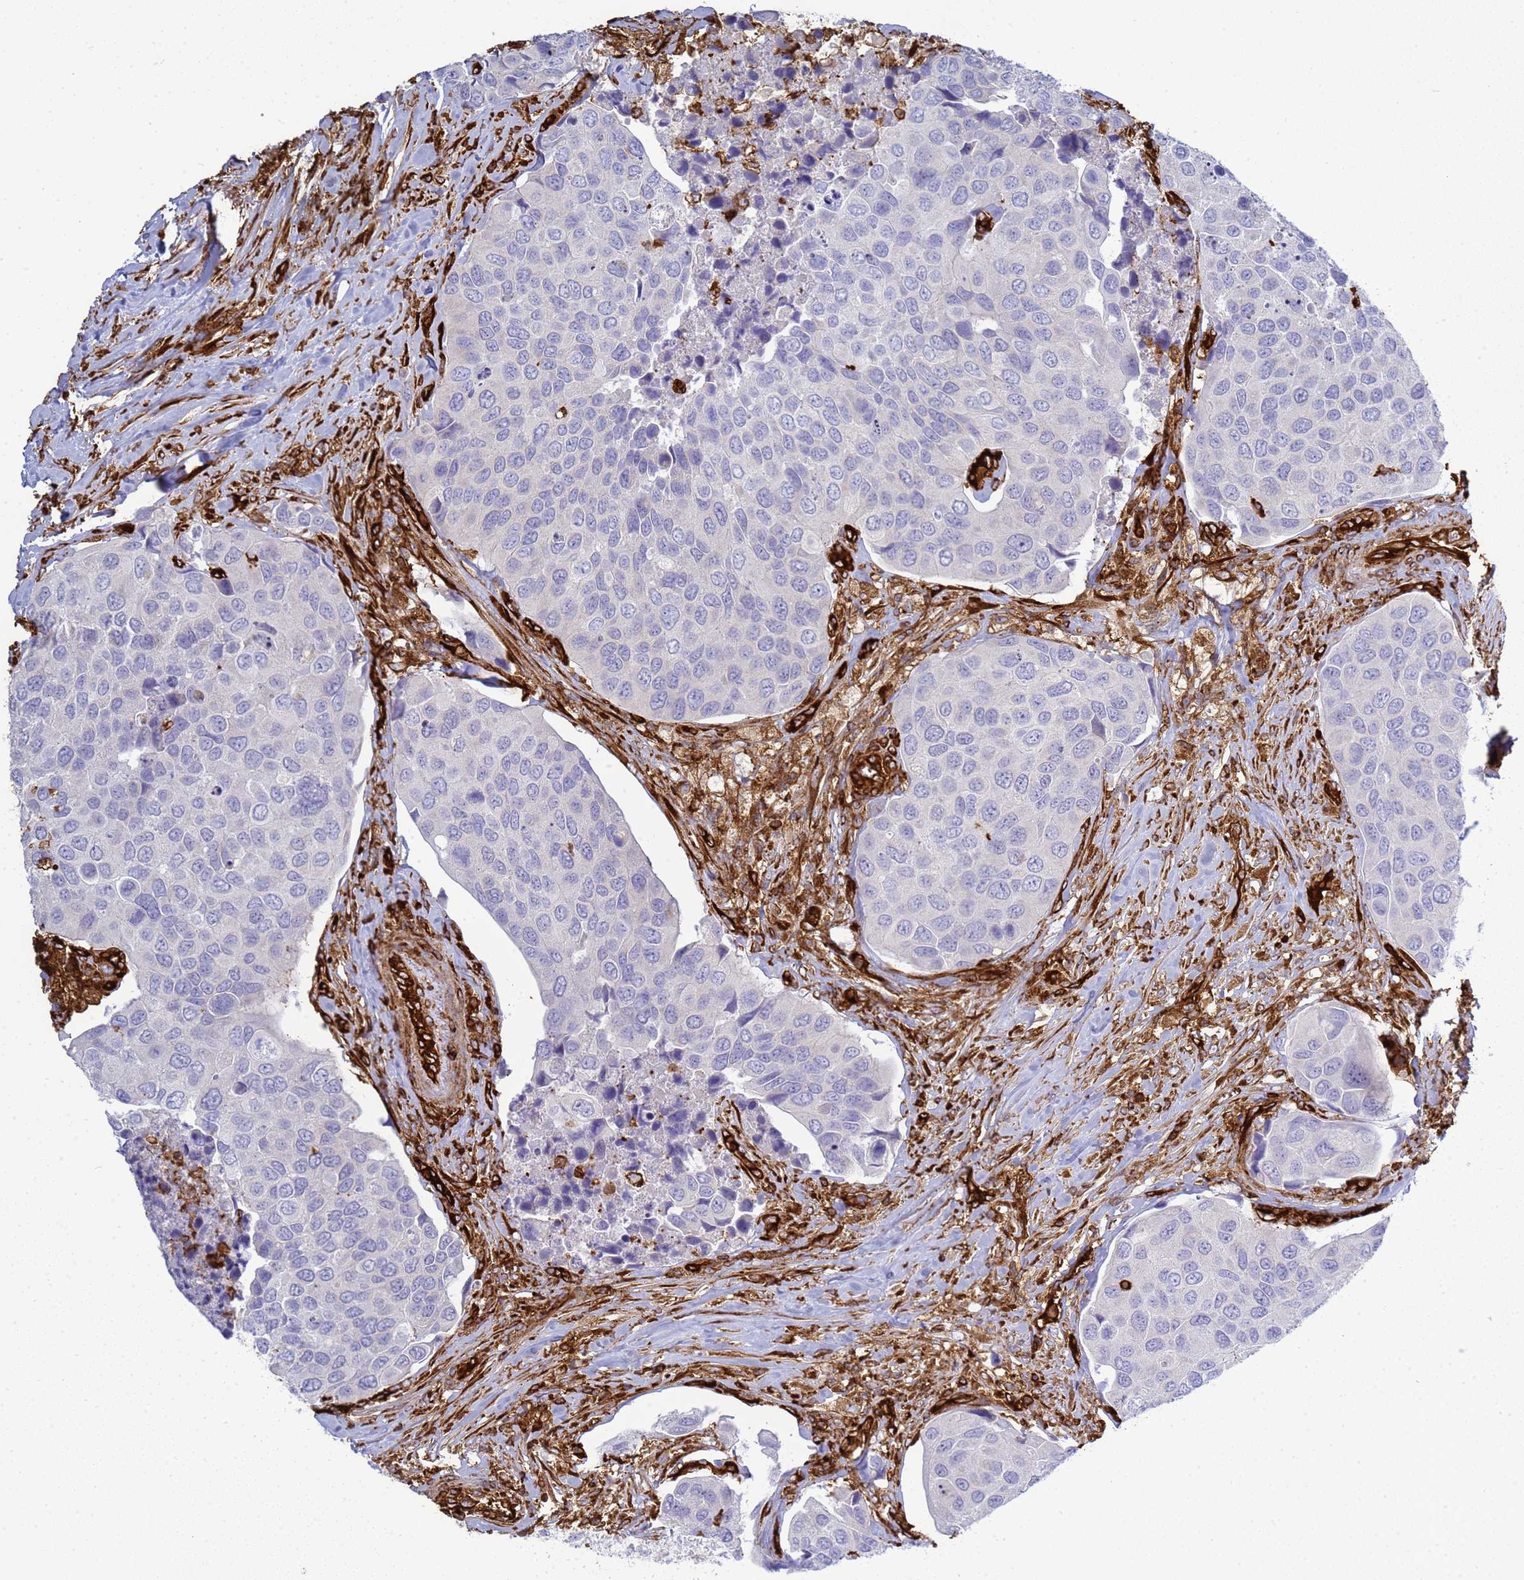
{"staining": {"intensity": "negative", "quantity": "none", "location": "none"}, "tissue": "urothelial cancer", "cell_type": "Tumor cells", "image_type": "cancer", "snomed": [{"axis": "morphology", "description": "Urothelial carcinoma, High grade"}, {"axis": "topography", "description": "Urinary bladder"}], "caption": "Tumor cells show no significant protein staining in urothelial cancer.", "gene": "ZBTB8OS", "patient": {"sex": "male", "age": 74}}